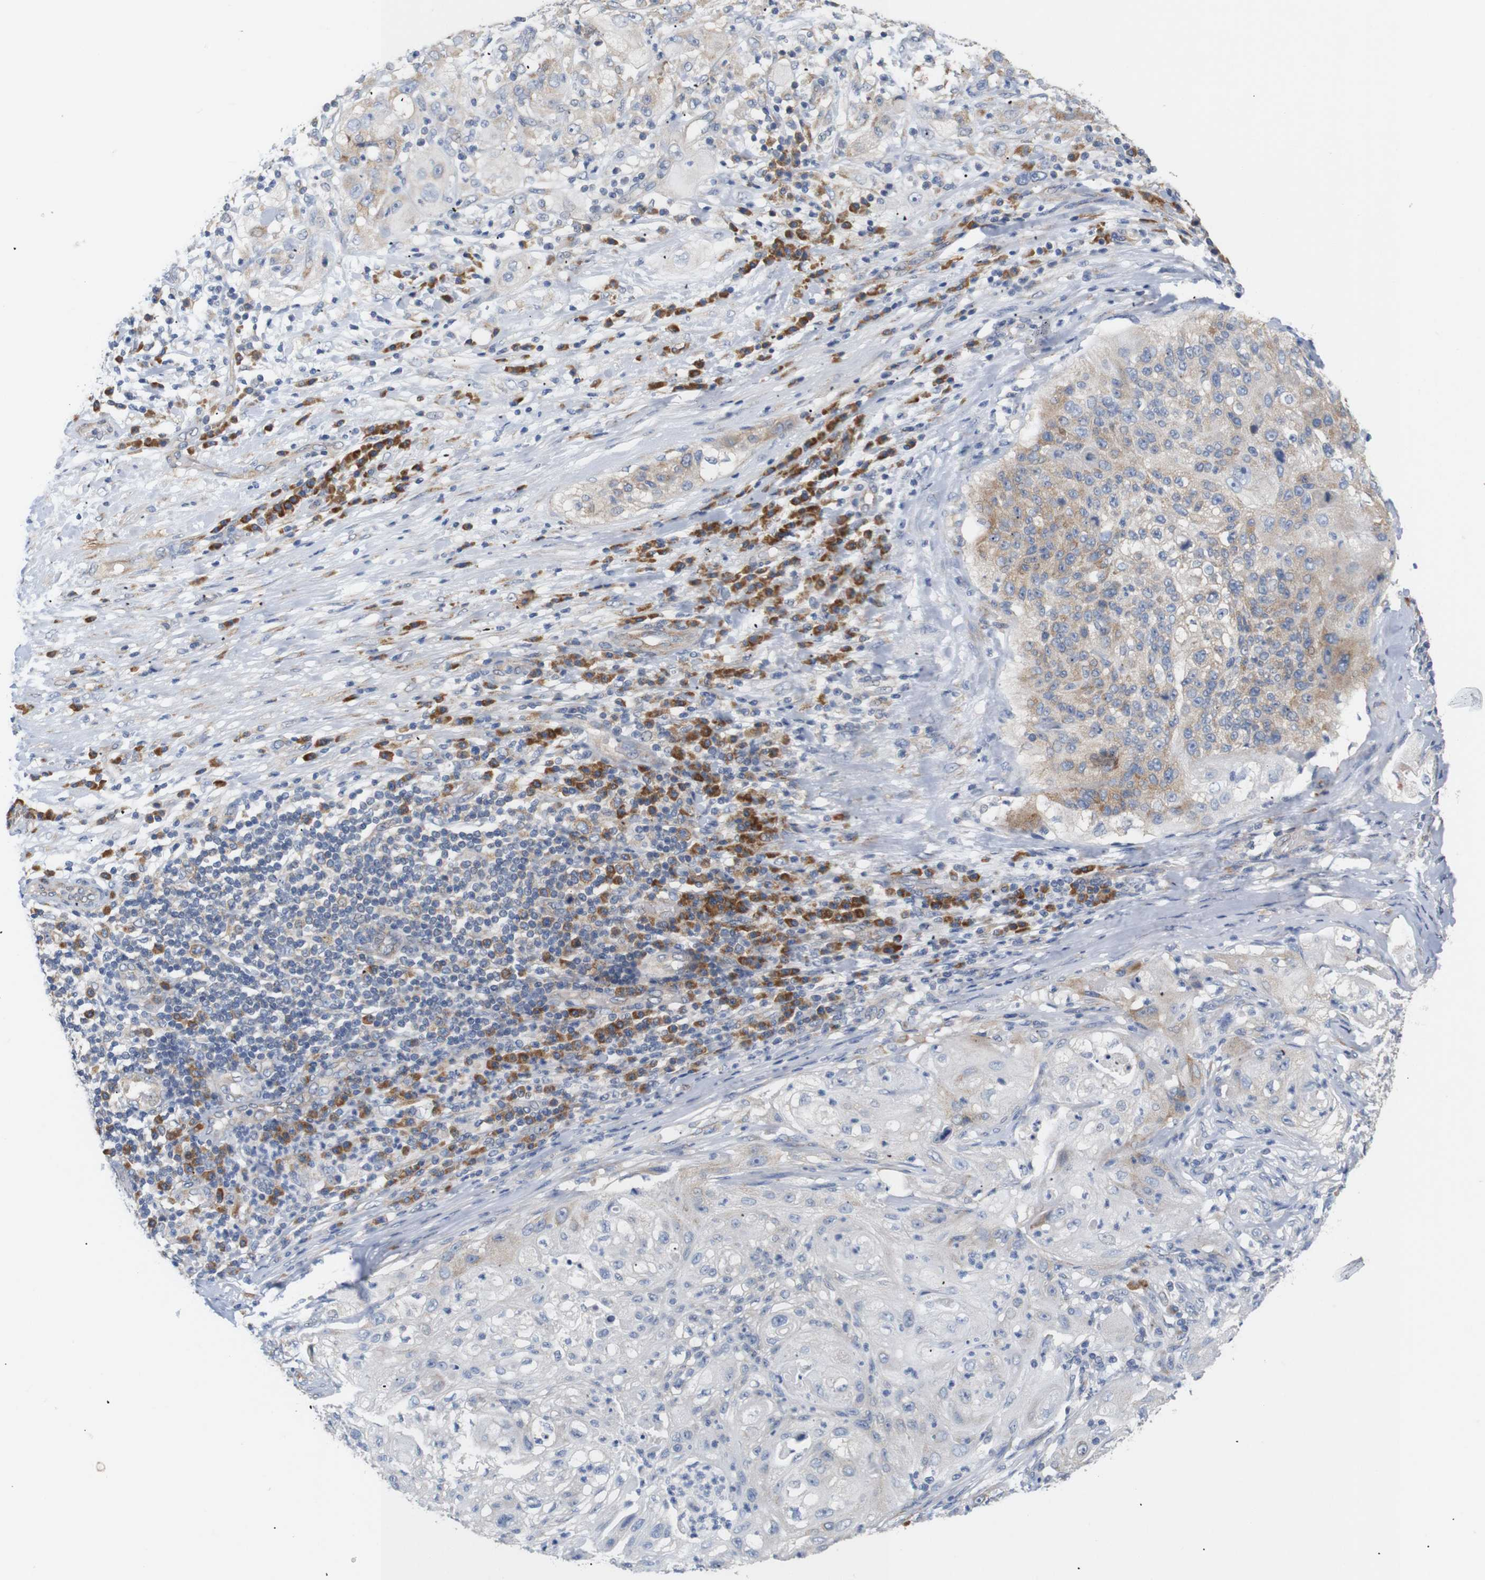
{"staining": {"intensity": "moderate", "quantity": "<25%", "location": "cytoplasmic/membranous"}, "tissue": "lung cancer", "cell_type": "Tumor cells", "image_type": "cancer", "snomed": [{"axis": "morphology", "description": "Inflammation, NOS"}, {"axis": "morphology", "description": "Squamous cell carcinoma, NOS"}, {"axis": "topography", "description": "Lymph node"}, {"axis": "topography", "description": "Soft tissue"}, {"axis": "topography", "description": "Lung"}], "caption": "Protein analysis of lung cancer (squamous cell carcinoma) tissue displays moderate cytoplasmic/membranous positivity in approximately <25% of tumor cells. The protein is shown in brown color, while the nuclei are stained blue.", "gene": "TRIM5", "patient": {"sex": "male", "age": 66}}